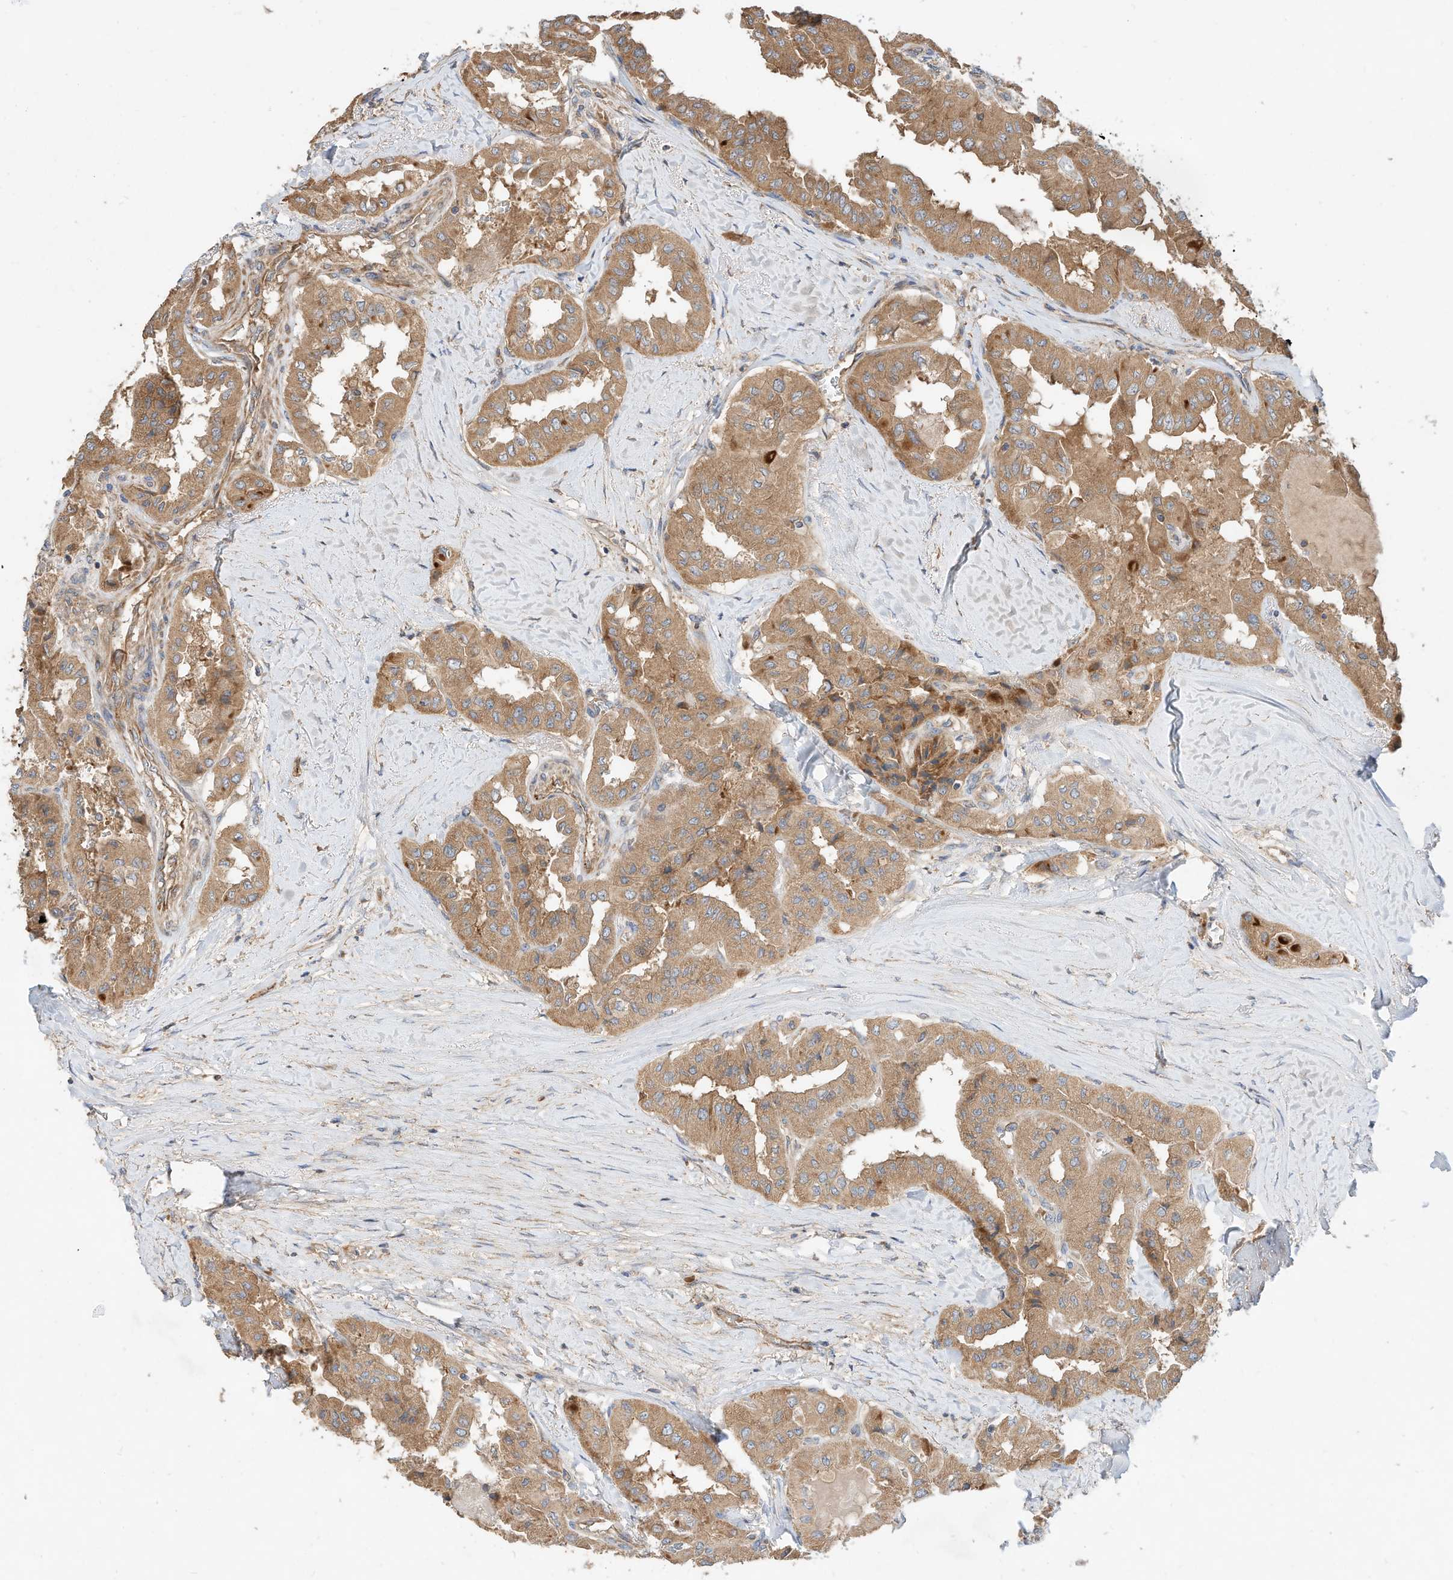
{"staining": {"intensity": "moderate", "quantity": ">75%", "location": "cytoplasmic/membranous"}, "tissue": "thyroid cancer", "cell_type": "Tumor cells", "image_type": "cancer", "snomed": [{"axis": "morphology", "description": "Papillary adenocarcinoma, NOS"}, {"axis": "topography", "description": "Thyroid gland"}], "caption": "Immunohistochemistry (IHC) histopathology image of thyroid papillary adenocarcinoma stained for a protein (brown), which shows medium levels of moderate cytoplasmic/membranous staining in approximately >75% of tumor cells.", "gene": "CPAMD8", "patient": {"sex": "female", "age": 59}}